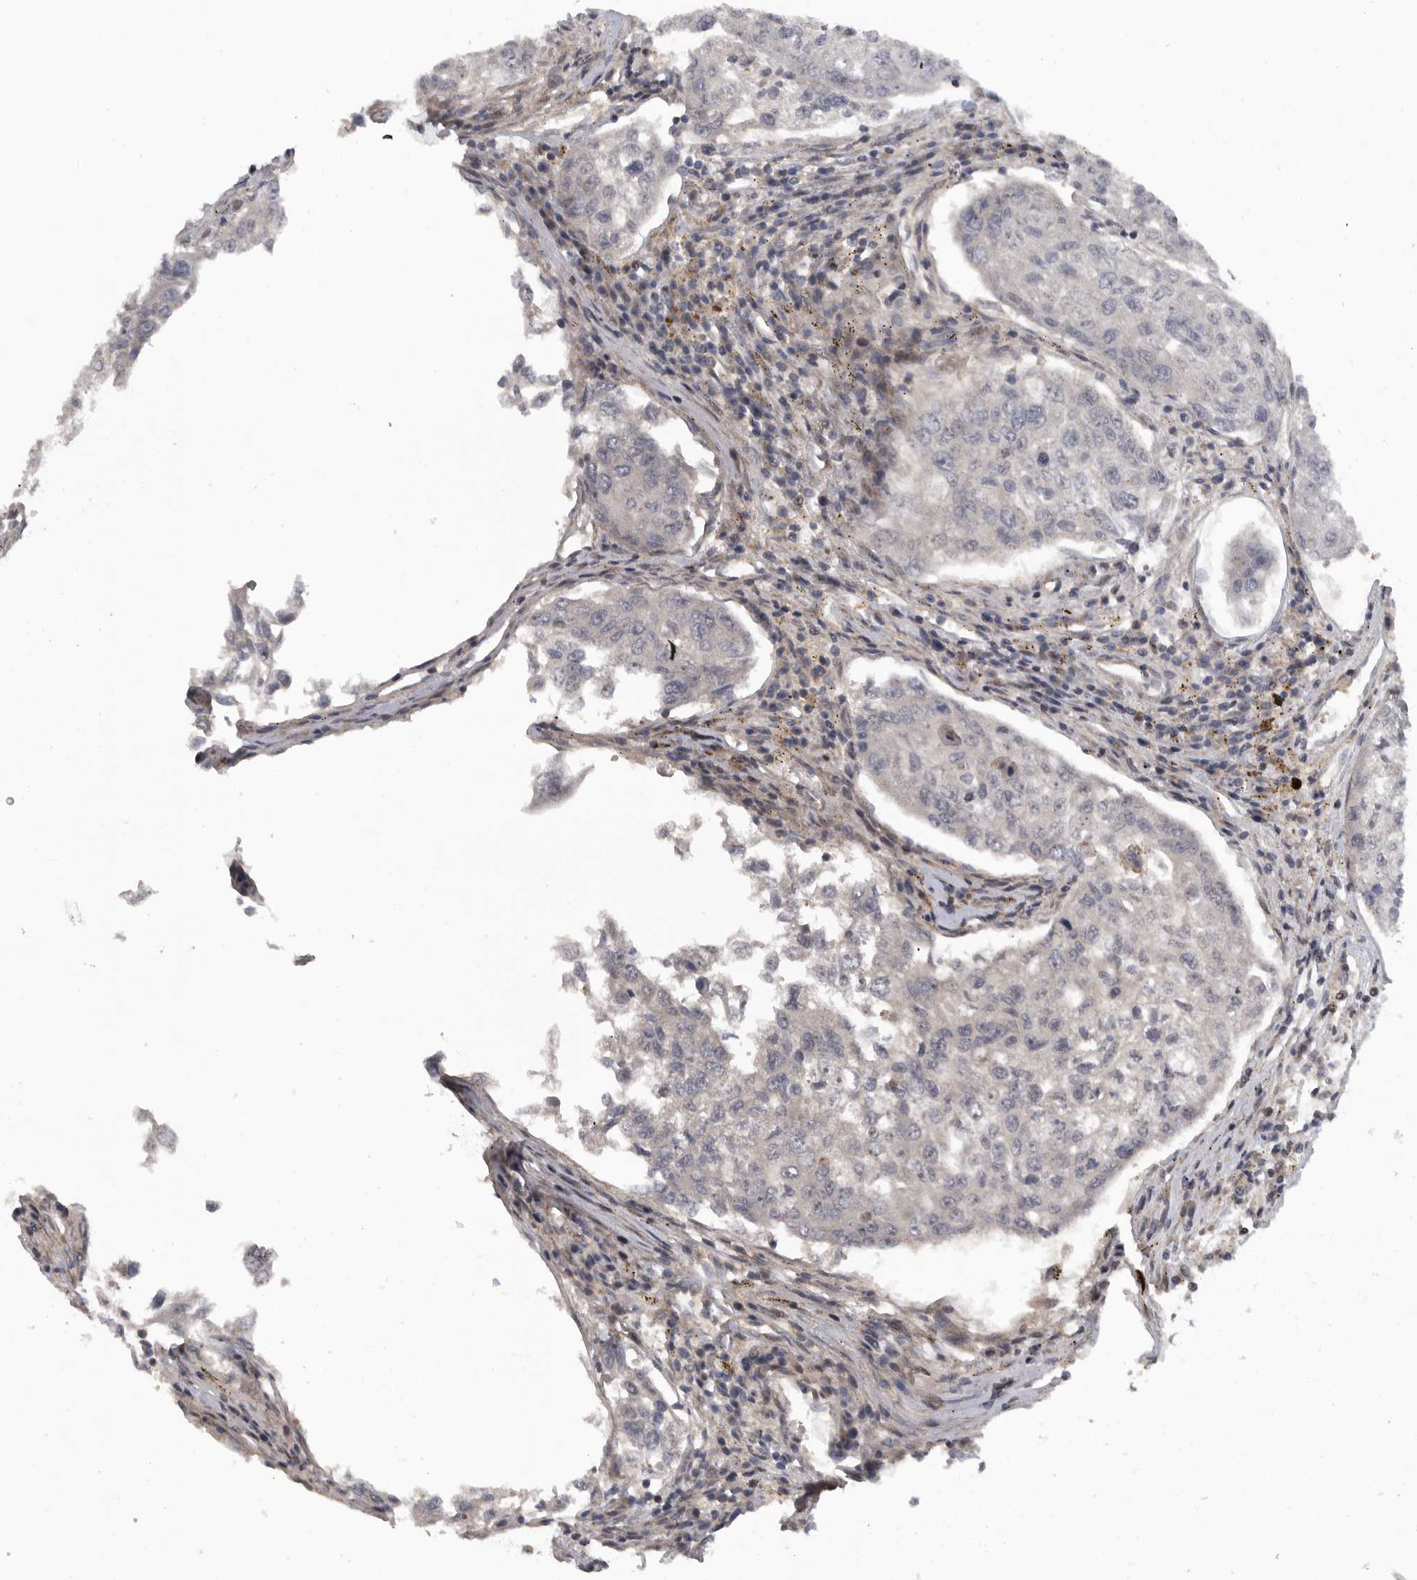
{"staining": {"intensity": "negative", "quantity": "none", "location": "none"}, "tissue": "urothelial cancer", "cell_type": "Tumor cells", "image_type": "cancer", "snomed": [{"axis": "morphology", "description": "Urothelial carcinoma, High grade"}, {"axis": "topography", "description": "Lymph node"}, {"axis": "topography", "description": "Urinary bladder"}], "caption": "Urothelial cancer was stained to show a protein in brown. There is no significant expression in tumor cells. (DAB (3,3'-diaminobenzidine) immunohistochemistry (IHC) with hematoxylin counter stain).", "gene": "TMPRSS11F", "patient": {"sex": "male", "age": 51}}